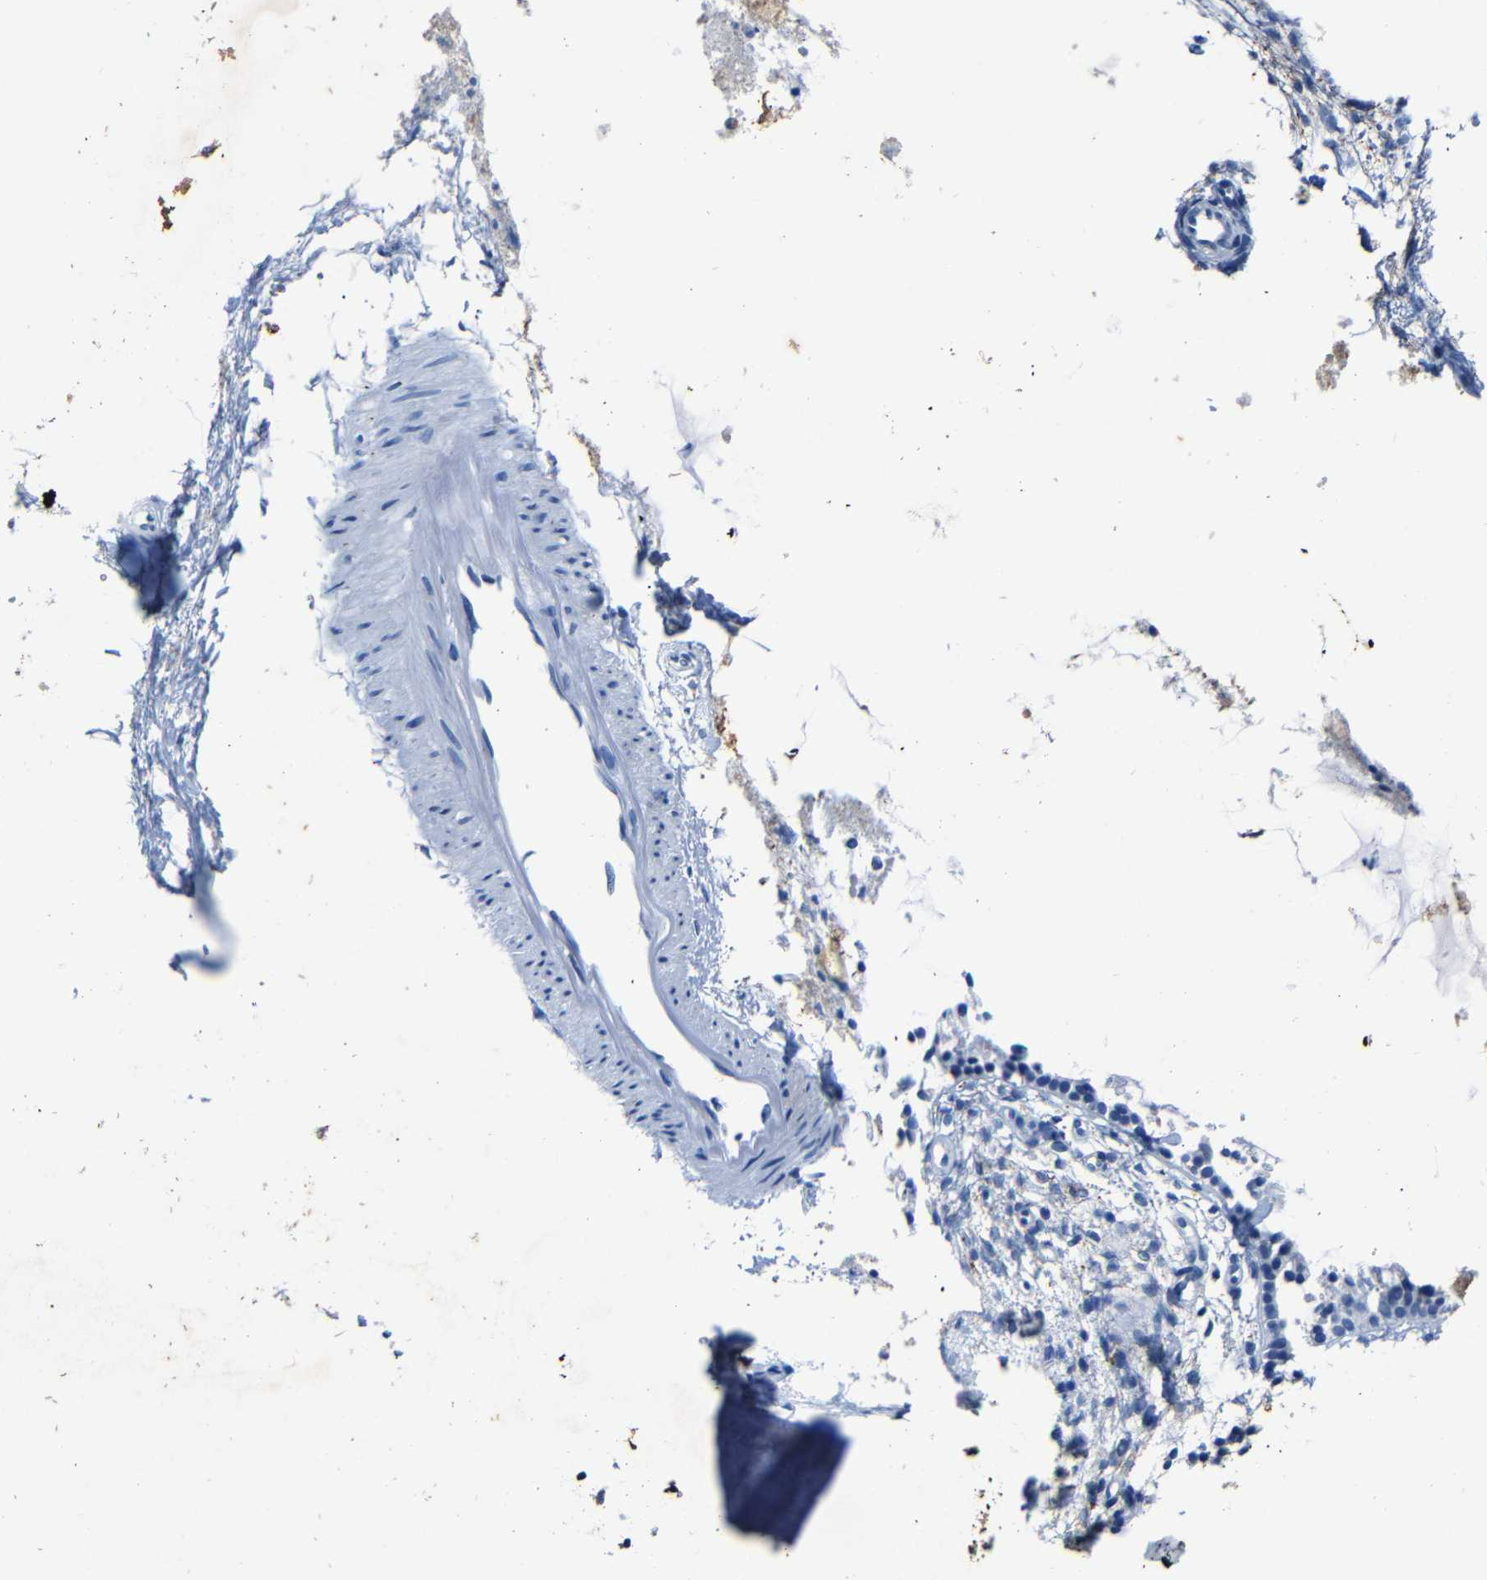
{"staining": {"intensity": "negative", "quantity": "none", "location": "none"}, "tissue": "nasopharynx", "cell_type": "Respiratory epithelial cells", "image_type": "normal", "snomed": [{"axis": "morphology", "description": "Normal tissue, NOS"}, {"axis": "topography", "description": "Nasopharynx"}], "caption": "Immunohistochemistry micrograph of benign nasopharynx: human nasopharynx stained with DAB demonstrates no significant protein expression in respiratory epithelial cells. The staining was performed using DAB (3,3'-diaminobenzidine) to visualize the protein expression in brown, while the nuclei were stained in blue with hematoxylin (Magnification: 20x).", "gene": "CLDN11", "patient": {"sex": "male", "age": 21}}